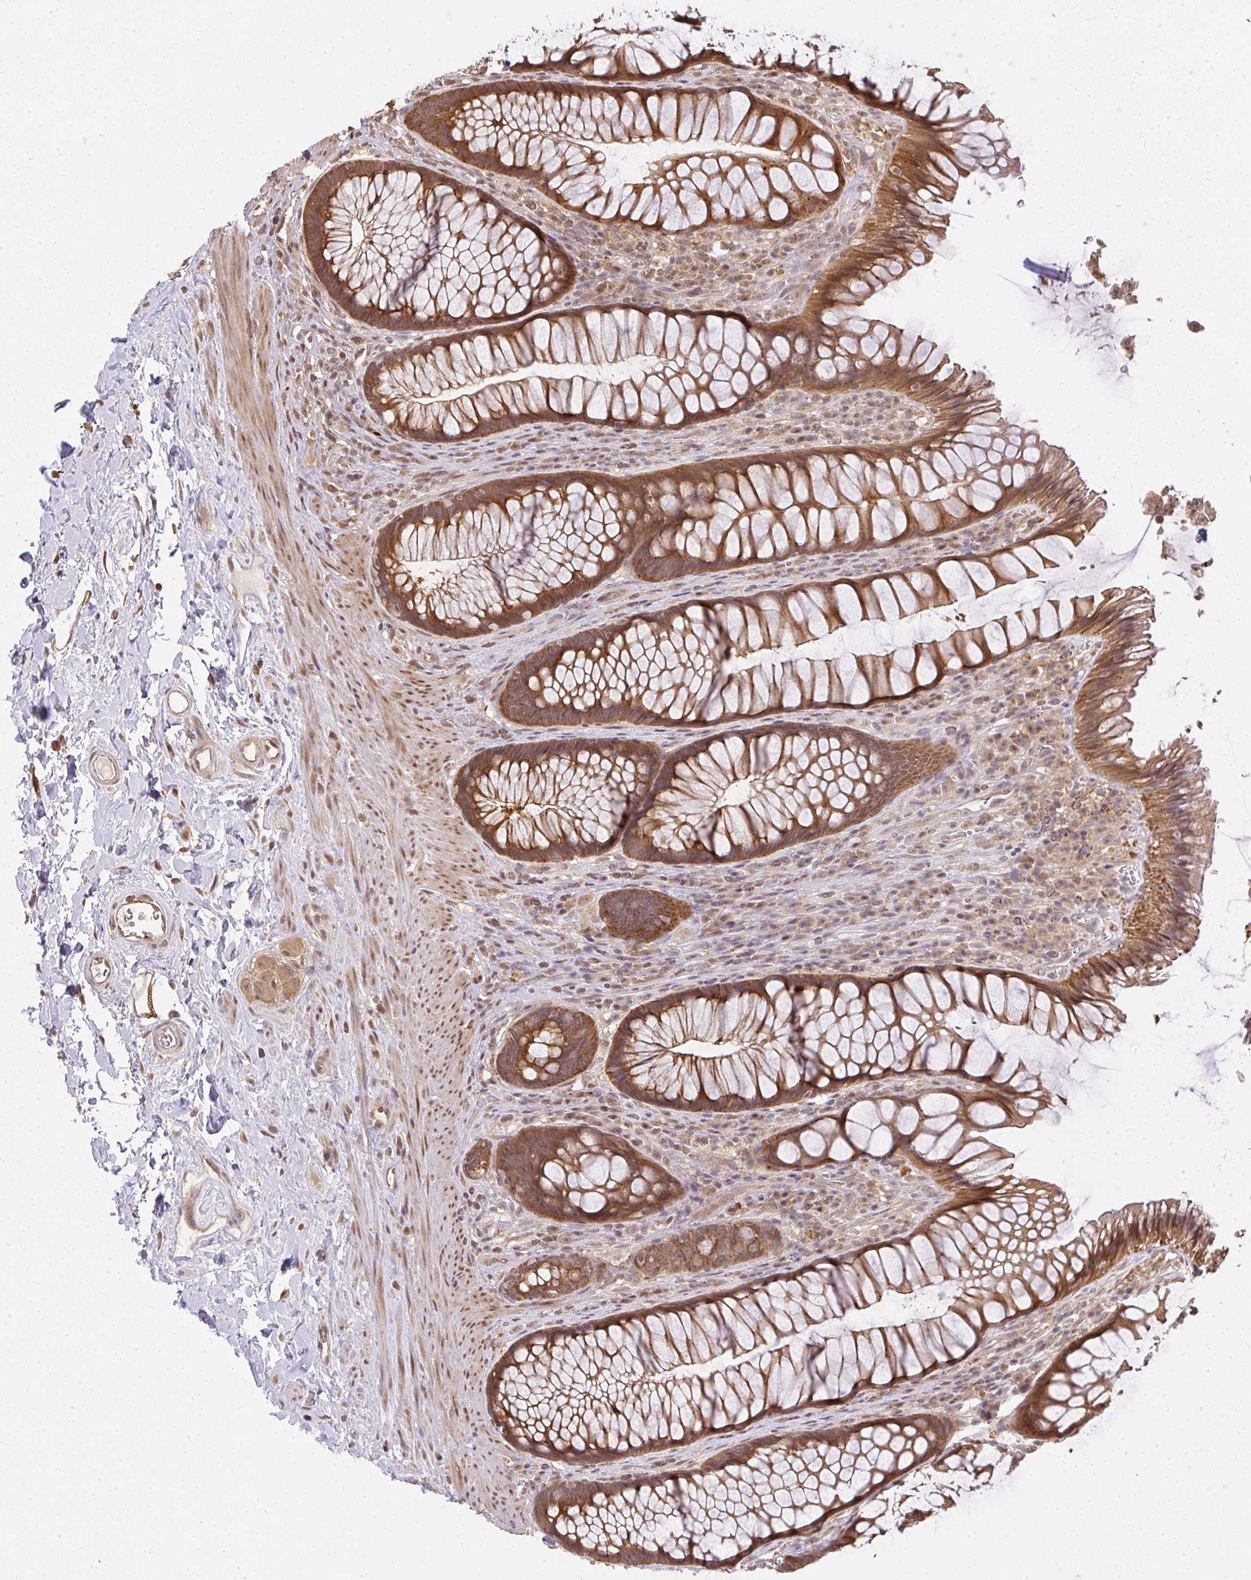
{"staining": {"intensity": "strong", "quantity": ">75%", "location": "cytoplasmic/membranous"}, "tissue": "rectum", "cell_type": "Glandular cells", "image_type": "normal", "snomed": [{"axis": "morphology", "description": "Normal tissue, NOS"}, {"axis": "topography", "description": "Rectum"}], "caption": "A photomicrograph of rectum stained for a protein displays strong cytoplasmic/membranous brown staining in glandular cells.", "gene": "LARS2", "patient": {"sex": "male", "age": 53}}